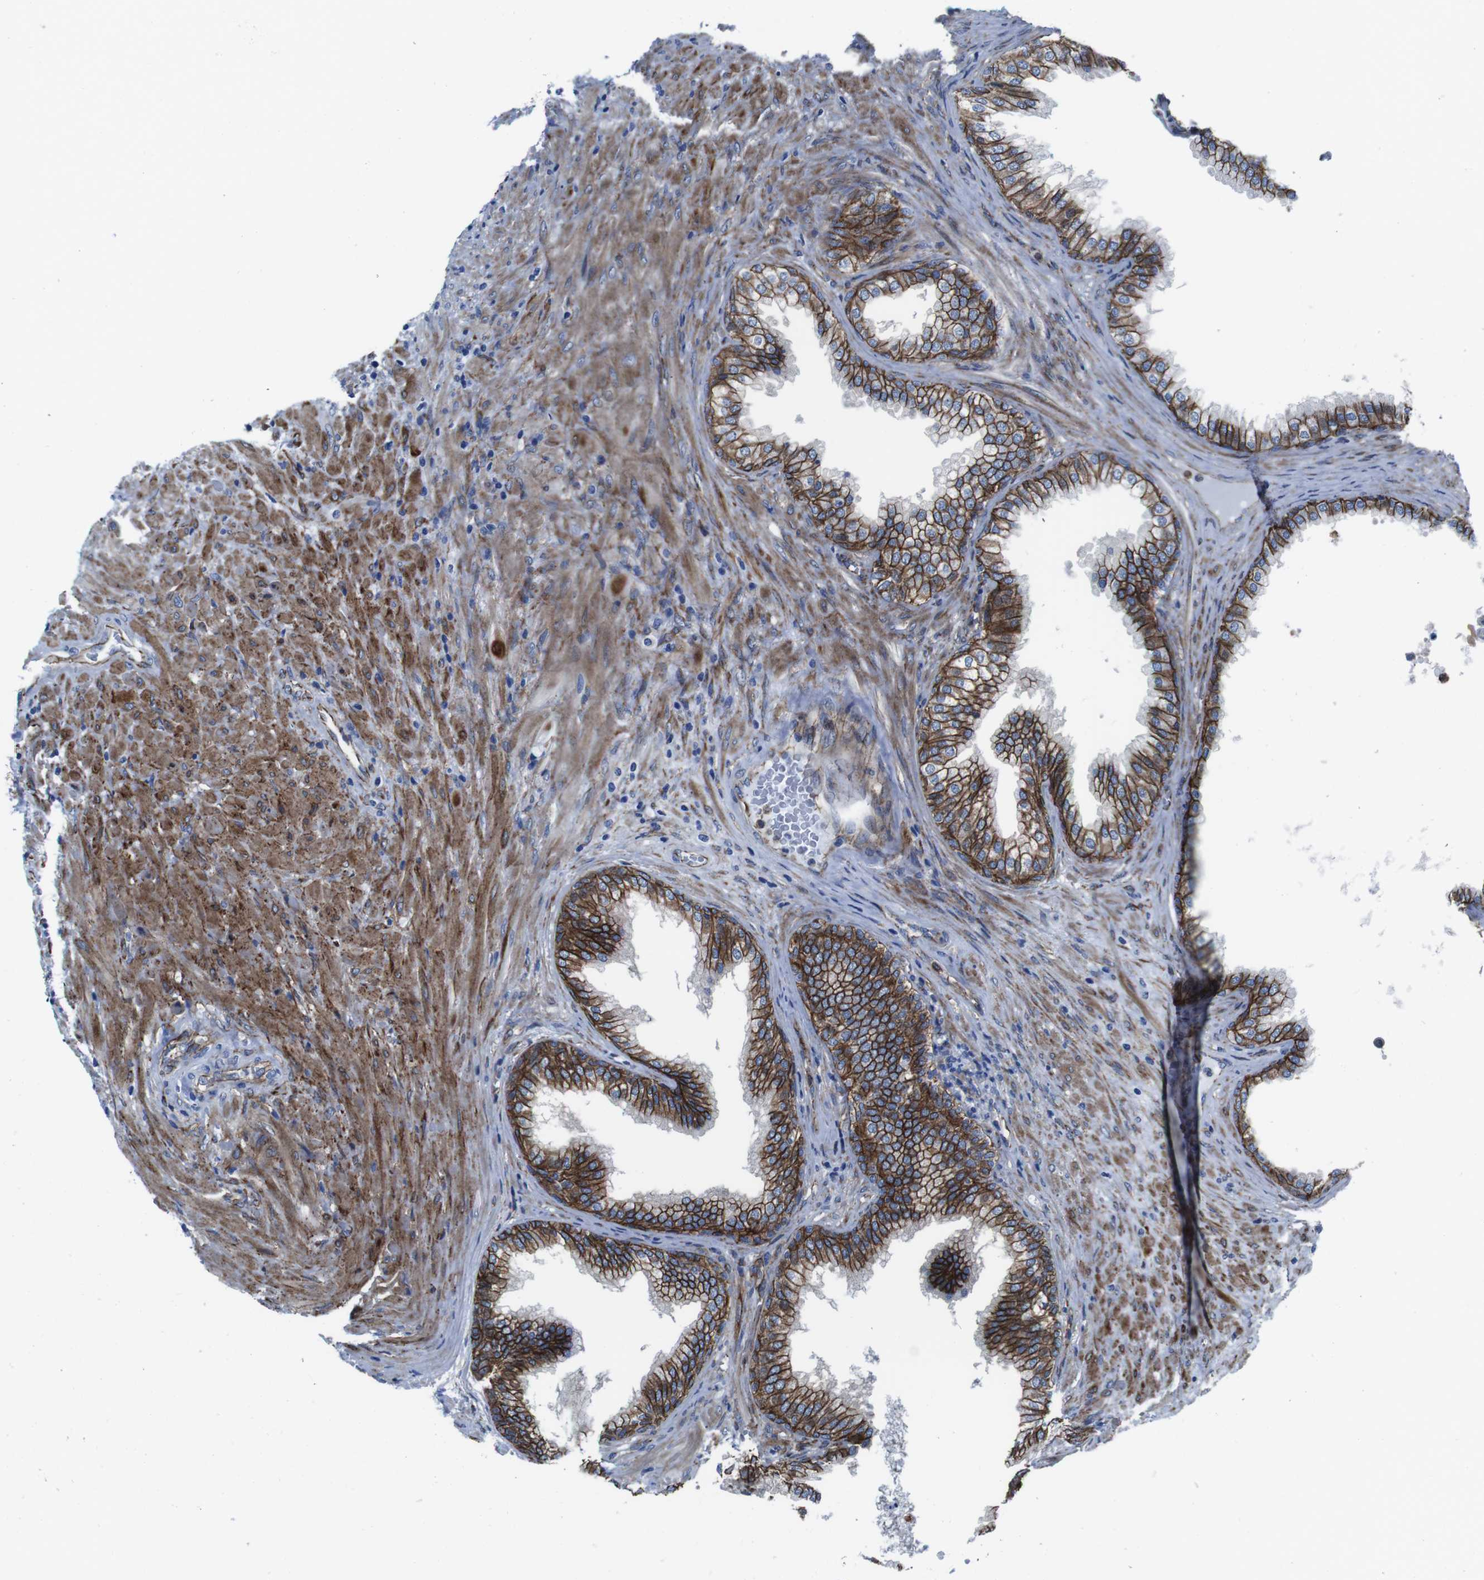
{"staining": {"intensity": "strong", "quantity": ">75%", "location": "cytoplasmic/membranous"}, "tissue": "prostate", "cell_type": "Glandular cells", "image_type": "normal", "snomed": [{"axis": "morphology", "description": "Normal tissue, NOS"}, {"axis": "topography", "description": "Prostate"}], "caption": "Immunohistochemistry histopathology image of unremarkable human prostate stained for a protein (brown), which displays high levels of strong cytoplasmic/membranous expression in approximately >75% of glandular cells.", "gene": "NUMB", "patient": {"sex": "male", "age": 76}}